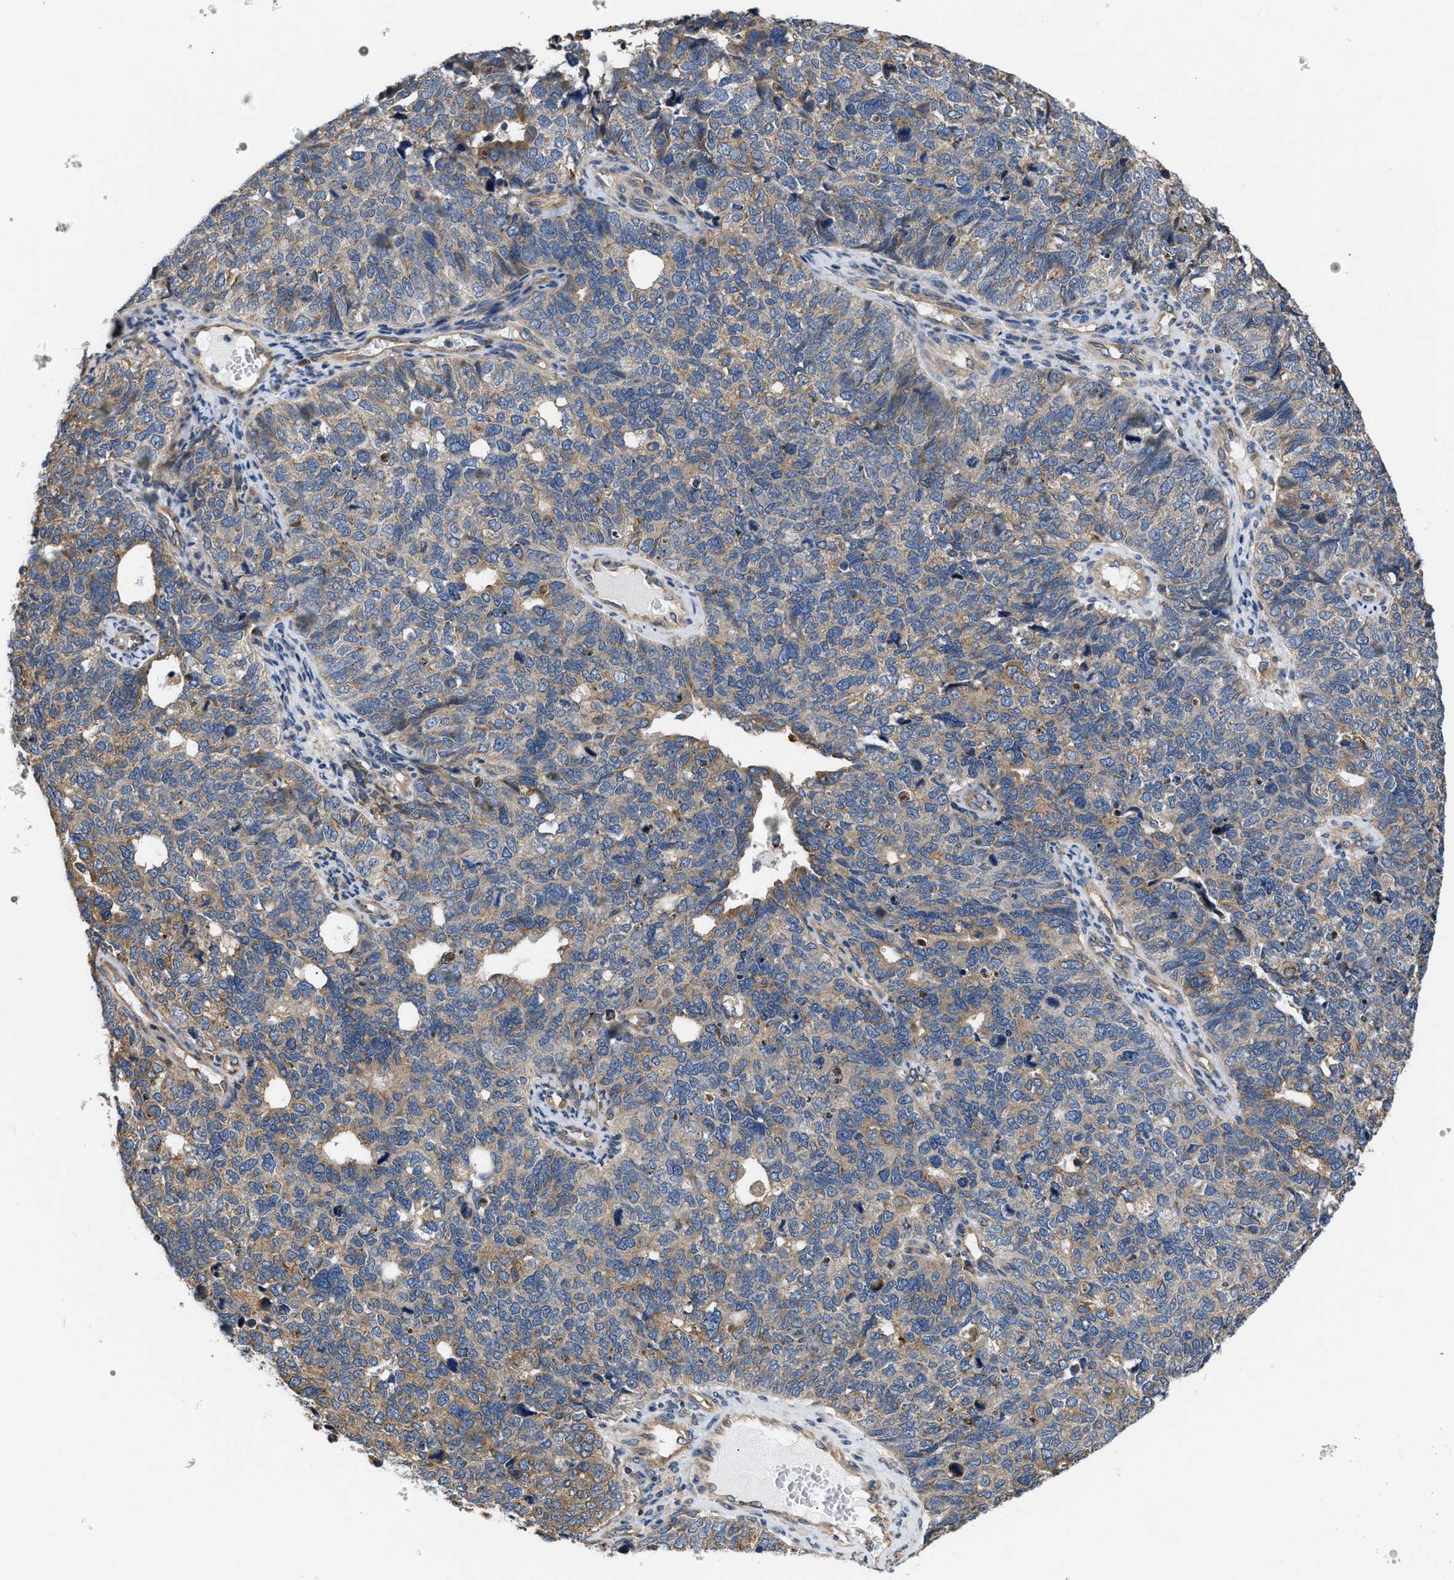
{"staining": {"intensity": "weak", "quantity": ">75%", "location": "cytoplasmic/membranous"}, "tissue": "cervical cancer", "cell_type": "Tumor cells", "image_type": "cancer", "snomed": [{"axis": "morphology", "description": "Squamous cell carcinoma, NOS"}, {"axis": "topography", "description": "Cervix"}], "caption": "Cervical squamous cell carcinoma tissue shows weak cytoplasmic/membranous staining in about >75% of tumor cells, visualized by immunohistochemistry.", "gene": "CEP128", "patient": {"sex": "female", "age": 63}}